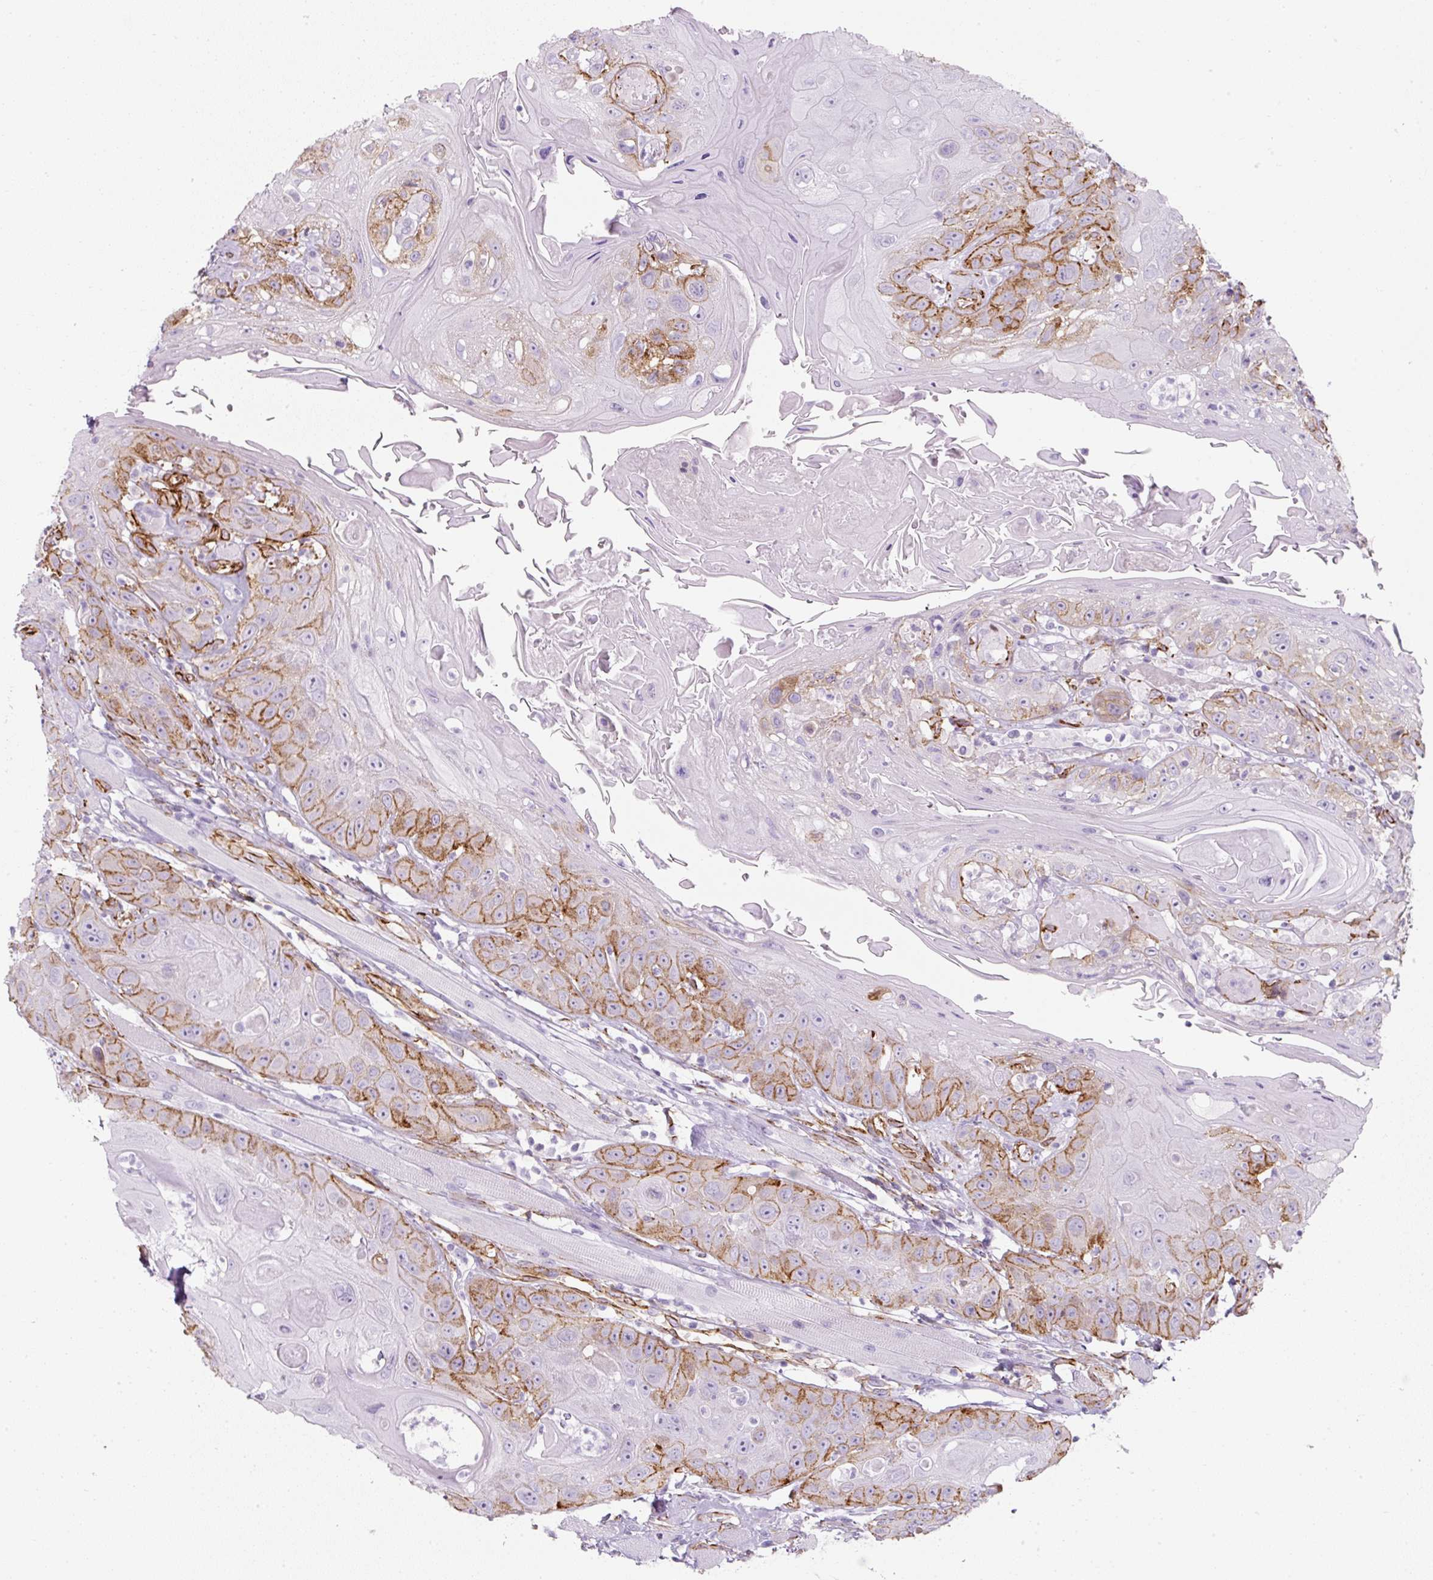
{"staining": {"intensity": "moderate", "quantity": "25%-75%", "location": "cytoplasmic/membranous"}, "tissue": "head and neck cancer", "cell_type": "Tumor cells", "image_type": "cancer", "snomed": [{"axis": "morphology", "description": "Squamous cell carcinoma, NOS"}, {"axis": "topography", "description": "Head-Neck"}], "caption": "IHC micrograph of human head and neck cancer (squamous cell carcinoma) stained for a protein (brown), which exhibits medium levels of moderate cytoplasmic/membranous staining in about 25%-75% of tumor cells.", "gene": "CAVIN3", "patient": {"sex": "female", "age": 59}}